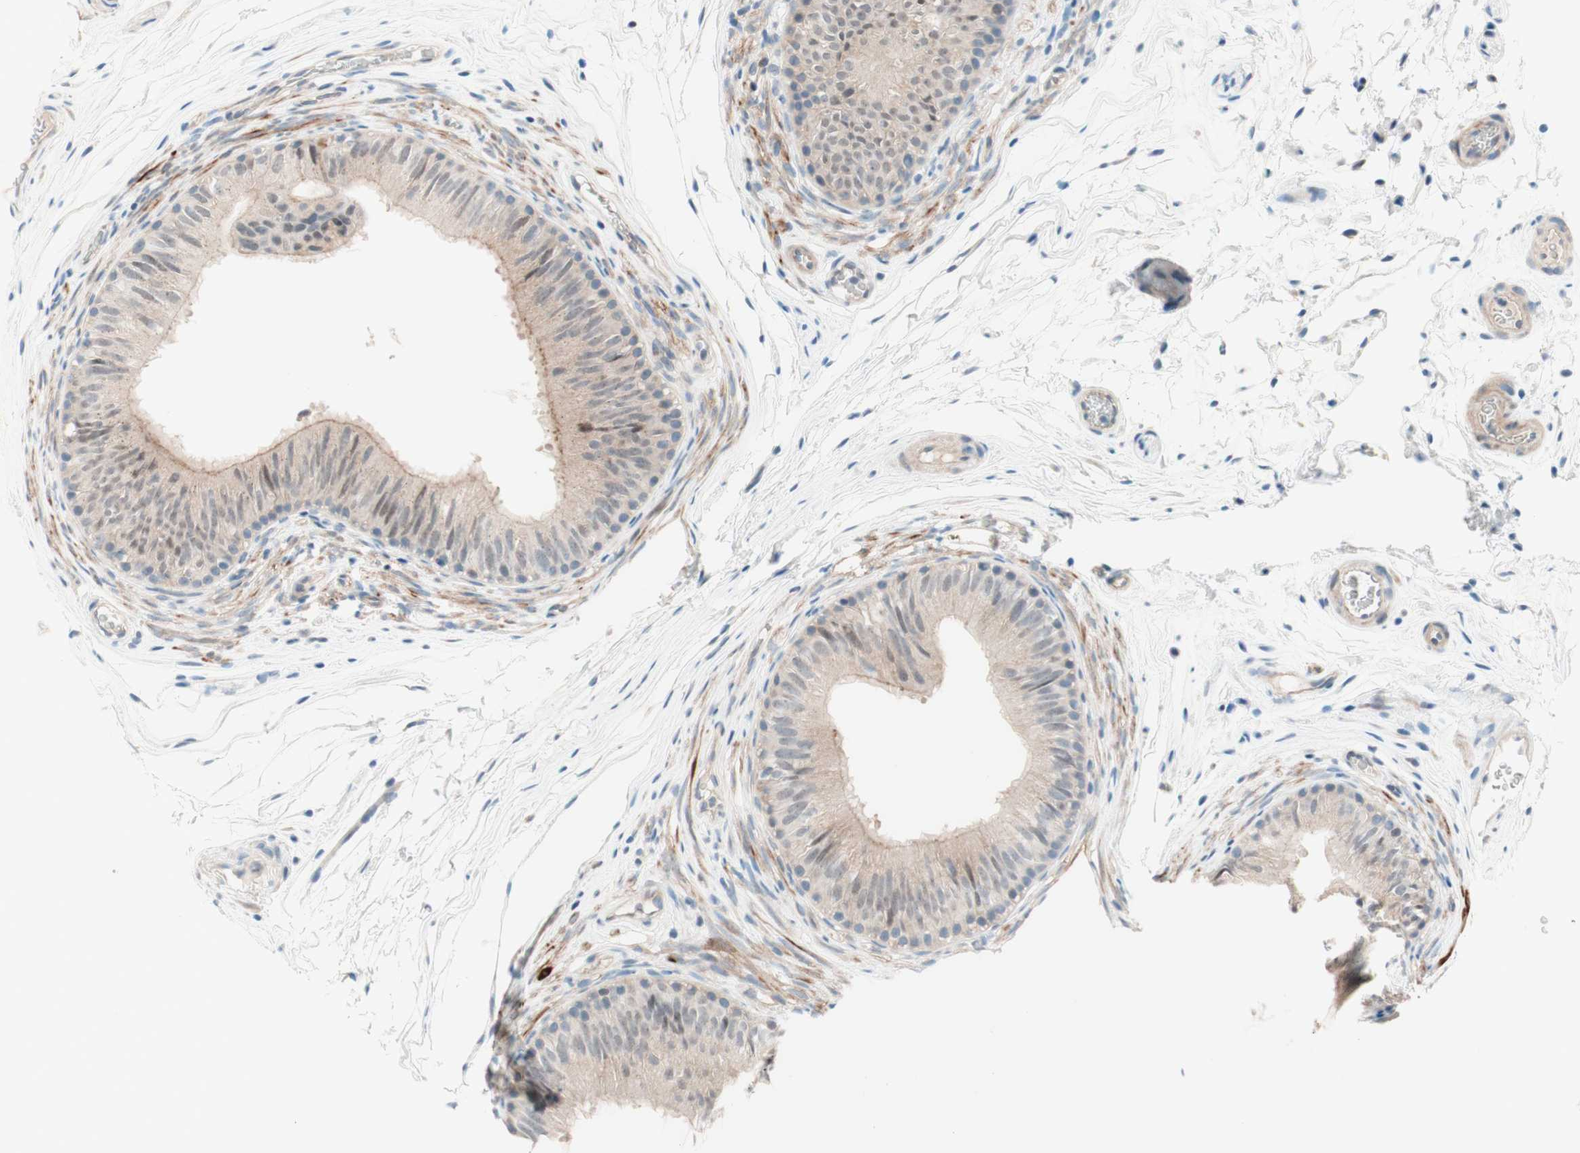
{"staining": {"intensity": "weak", "quantity": "25%-75%", "location": "cytoplasmic/membranous,nuclear"}, "tissue": "epididymis", "cell_type": "Glandular cells", "image_type": "normal", "snomed": [{"axis": "morphology", "description": "Normal tissue, NOS"}, {"axis": "topography", "description": "Epididymis"}], "caption": "An immunohistochemistry micrograph of benign tissue is shown. Protein staining in brown shows weak cytoplasmic/membranous,nuclear positivity in epididymis within glandular cells. Immunohistochemistry (ihc) stains the protein in brown and the nuclei are stained blue.", "gene": "JPH1", "patient": {"sex": "male", "age": 36}}